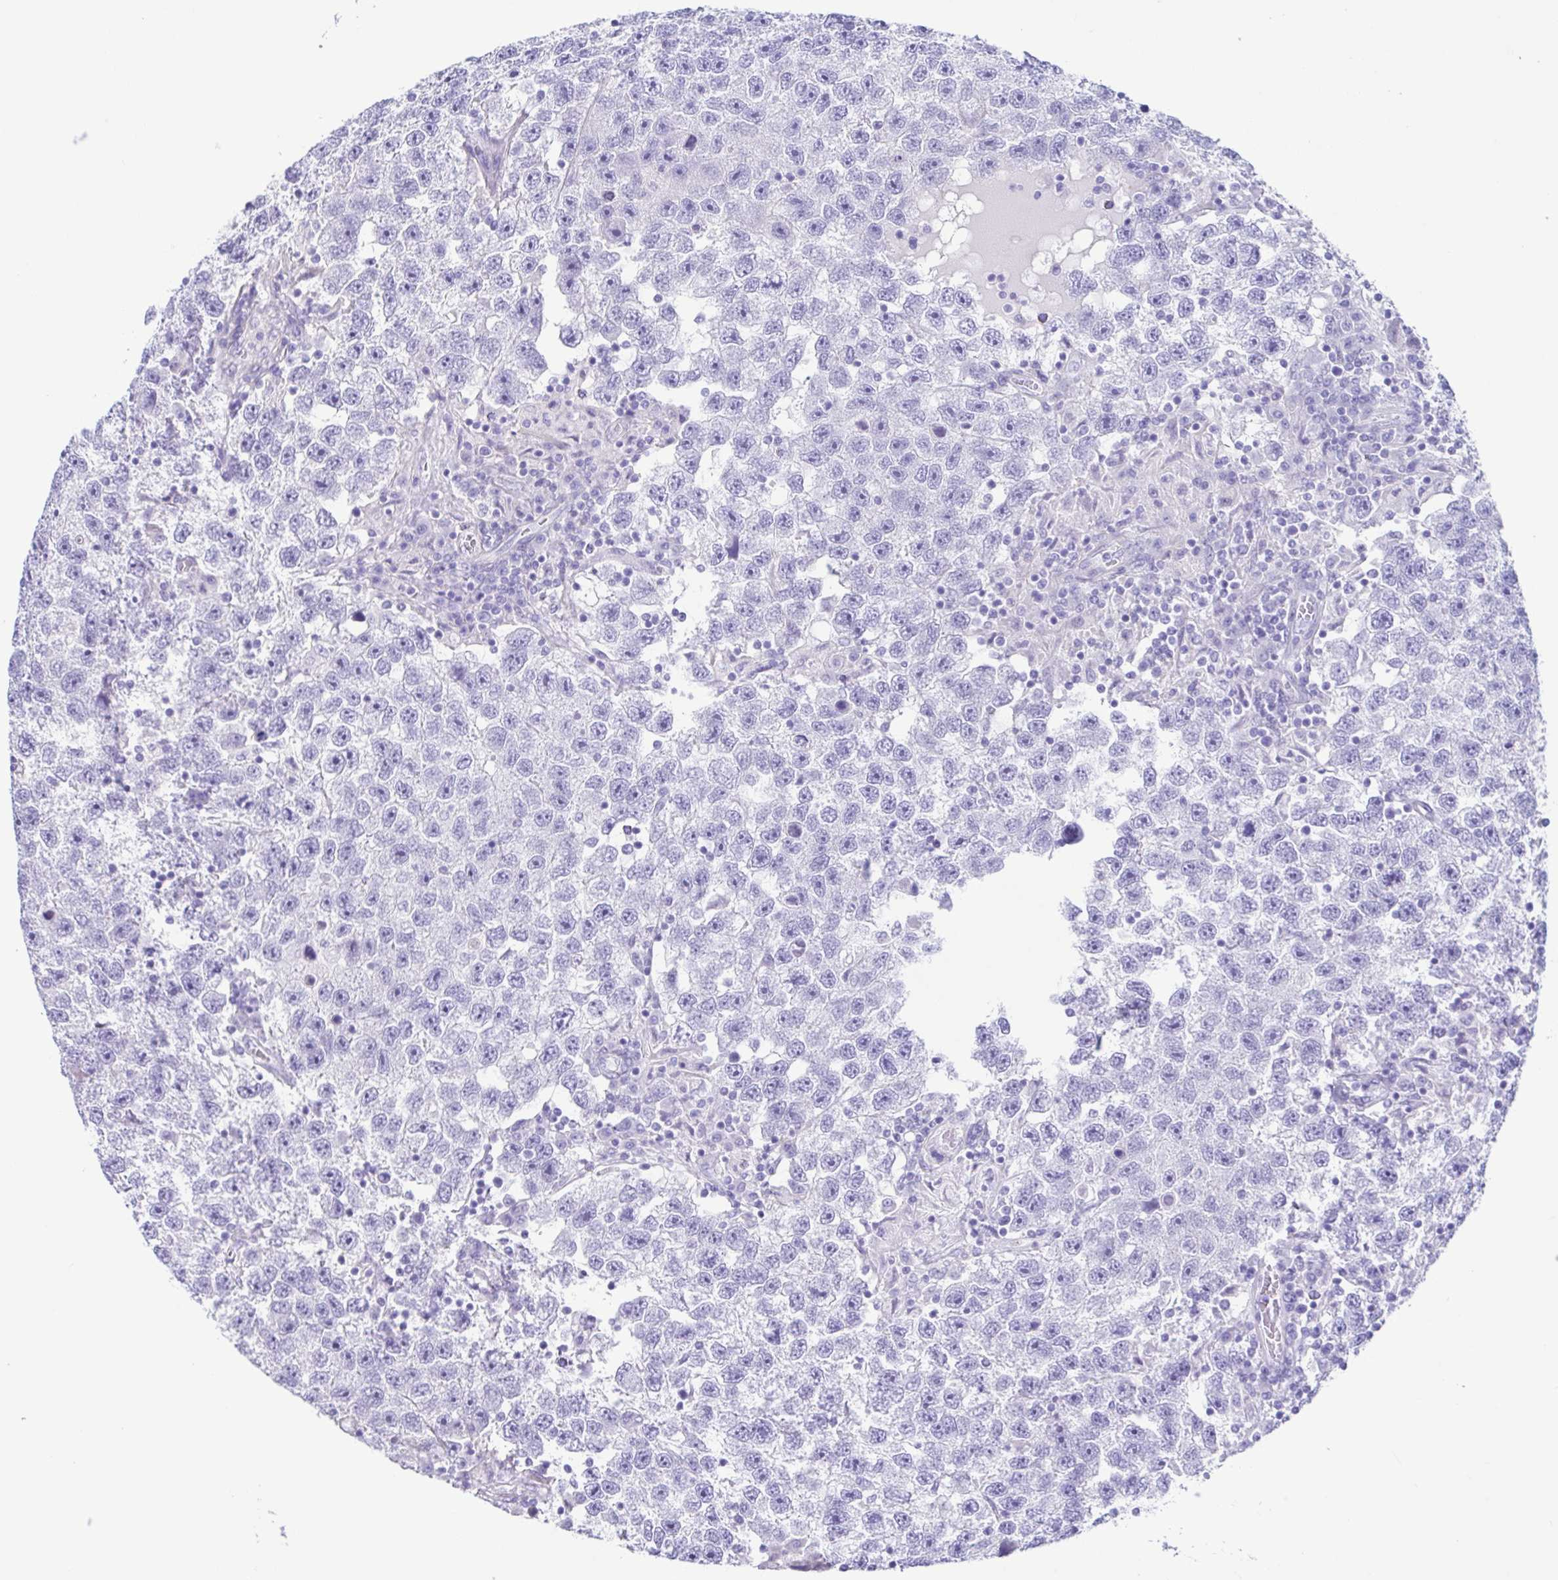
{"staining": {"intensity": "negative", "quantity": "none", "location": "none"}, "tissue": "testis cancer", "cell_type": "Tumor cells", "image_type": "cancer", "snomed": [{"axis": "morphology", "description": "Seminoma, NOS"}, {"axis": "topography", "description": "Testis"}], "caption": "Immunohistochemical staining of human testis cancer displays no significant staining in tumor cells.", "gene": "CYP11B1", "patient": {"sex": "male", "age": 26}}